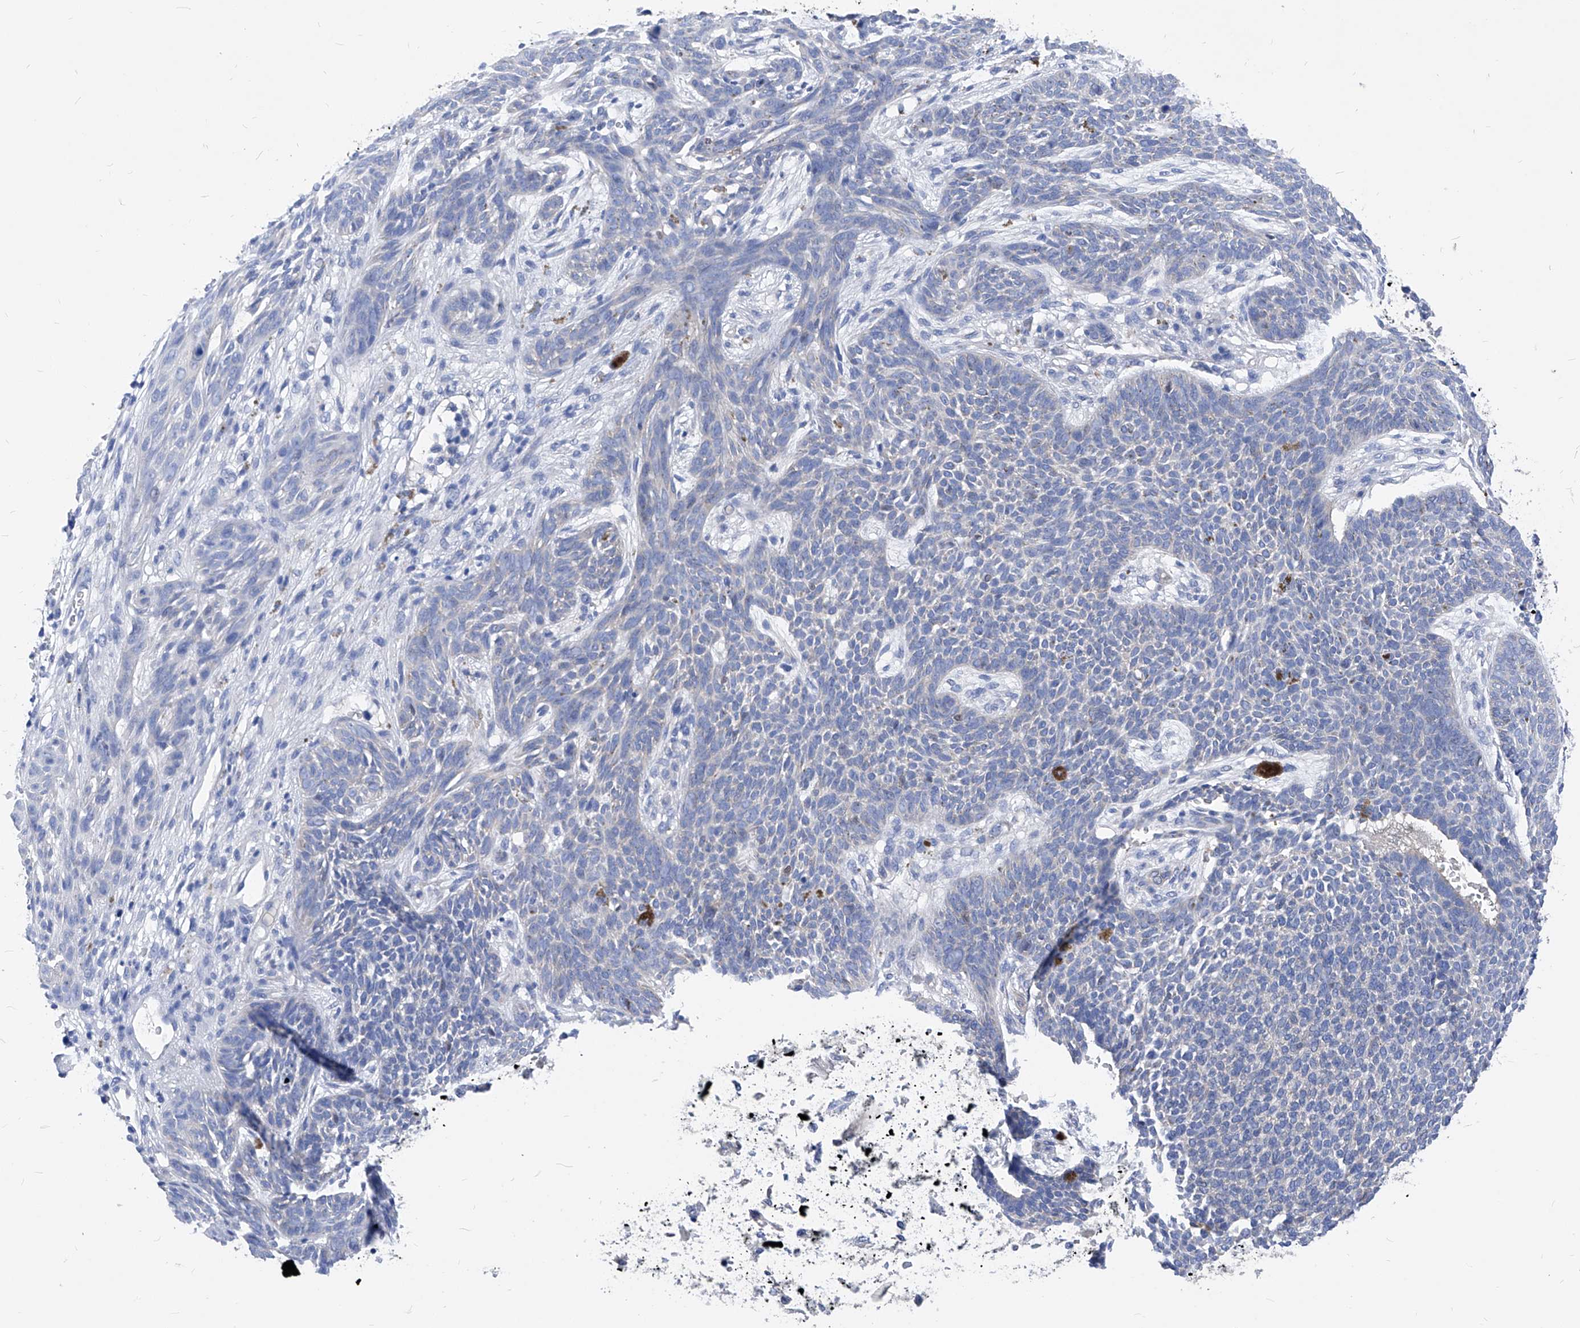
{"staining": {"intensity": "negative", "quantity": "none", "location": "none"}, "tissue": "skin cancer", "cell_type": "Tumor cells", "image_type": "cancer", "snomed": [{"axis": "morphology", "description": "Basal cell carcinoma"}, {"axis": "topography", "description": "Skin"}], "caption": "Immunohistochemical staining of human skin cancer (basal cell carcinoma) displays no significant positivity in tumor cells. (DAB immunohistochemistry, high magnification).", "gene": "XPNPEP1", "patient": {"sex": "female", "age": 84}}